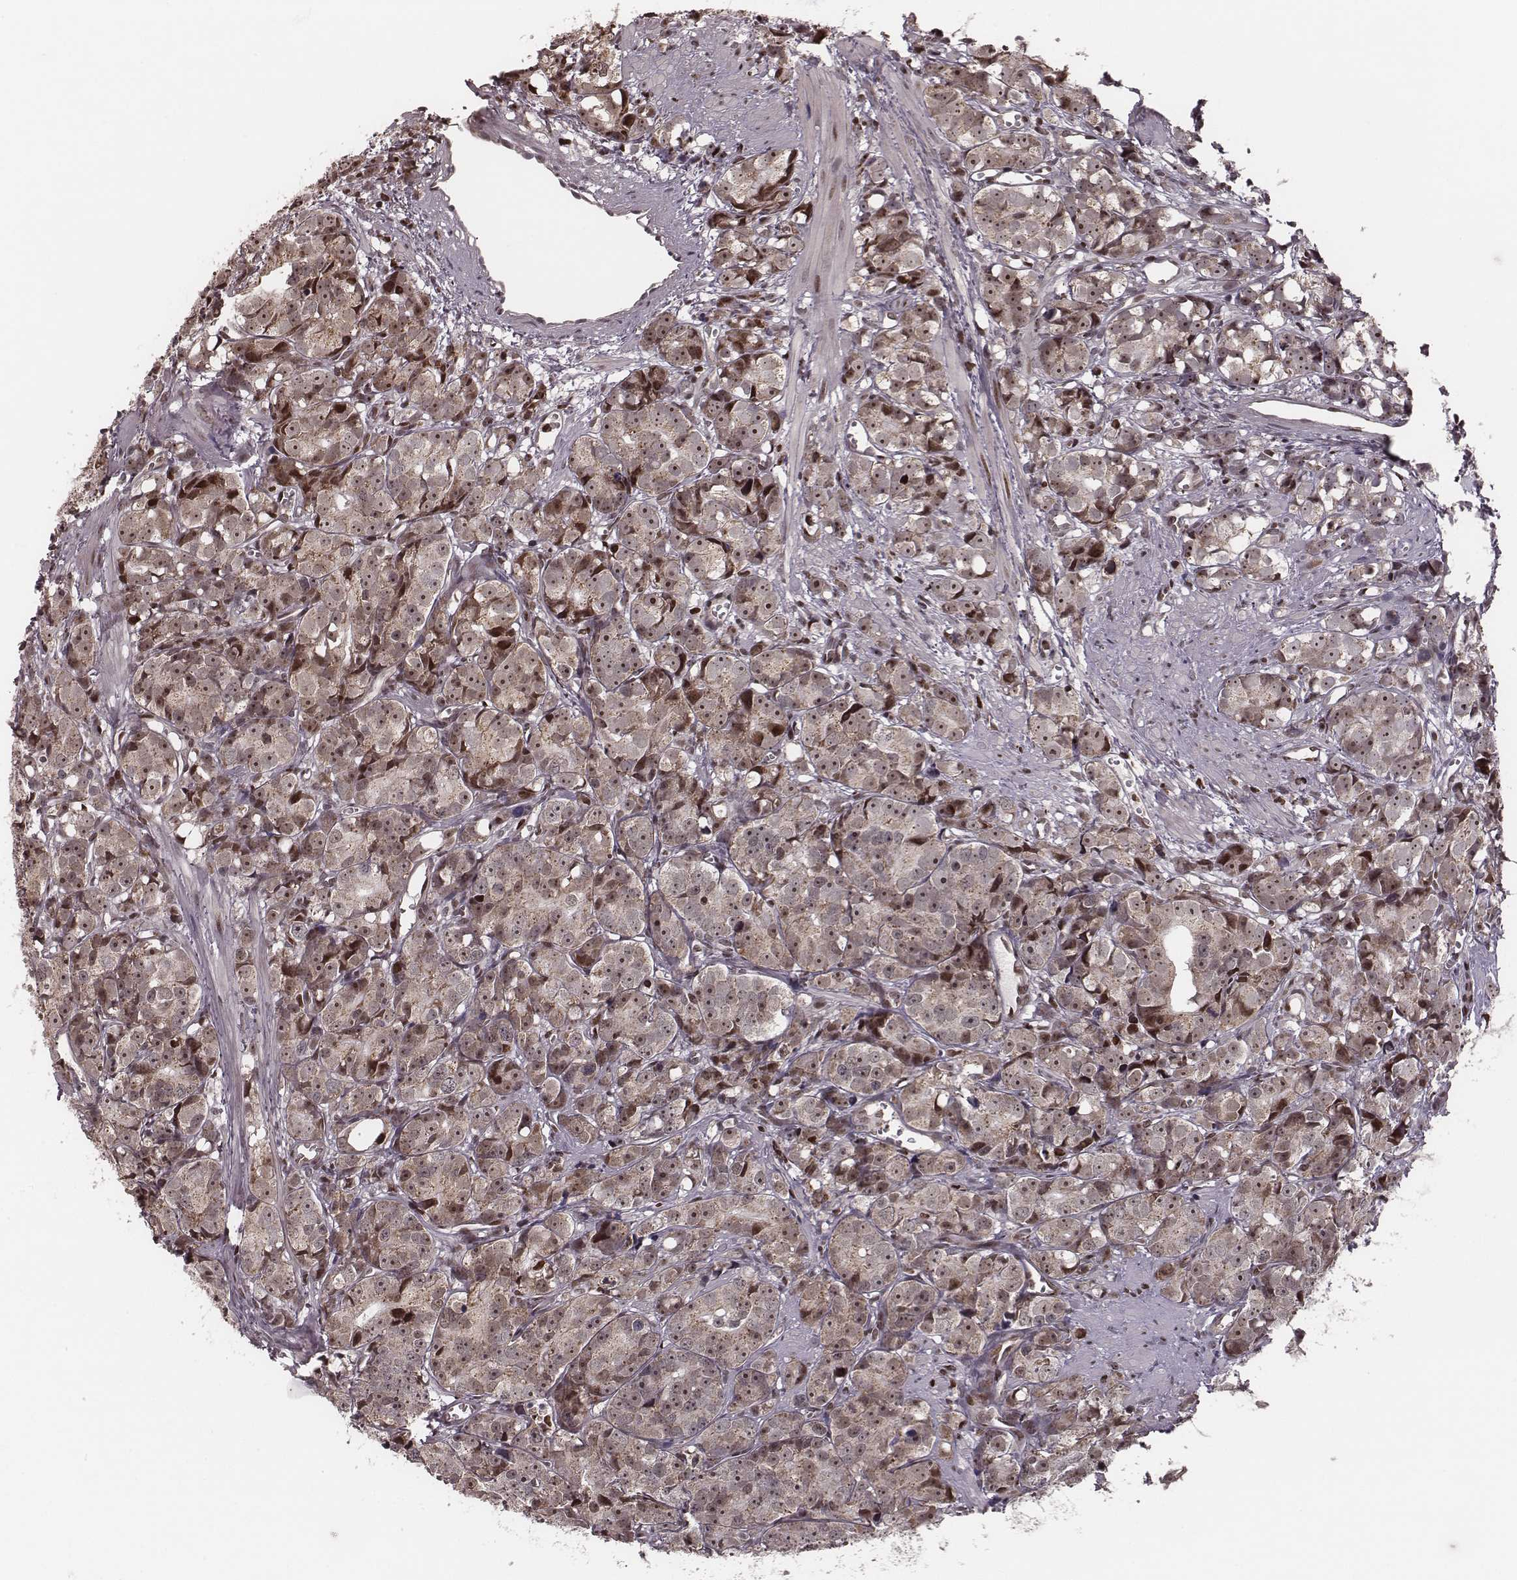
{"staining": {"intensity": "moderate", "quantity": "25%-75%", "location": "cytoplasmic/membranous,nuclear"}, "tissue": "prostate cancer", "cell_type": "Tumor cells", "image_type": "cancer", "snomed": [{"axis": "morphology", "description": "Adenocarcinoma, High grade"}, {"axis": "topography", "description": "Prostate"}], "caption": "The photomicrograph reveals a brown stain indicating the presence of a protein in the cytoplasmic/membranous and nuclear of tumor cells in high-grade adenocarcinoma (prostate).", "gene": "VRK3", "patient": {"sex": "male", "age": 77}}